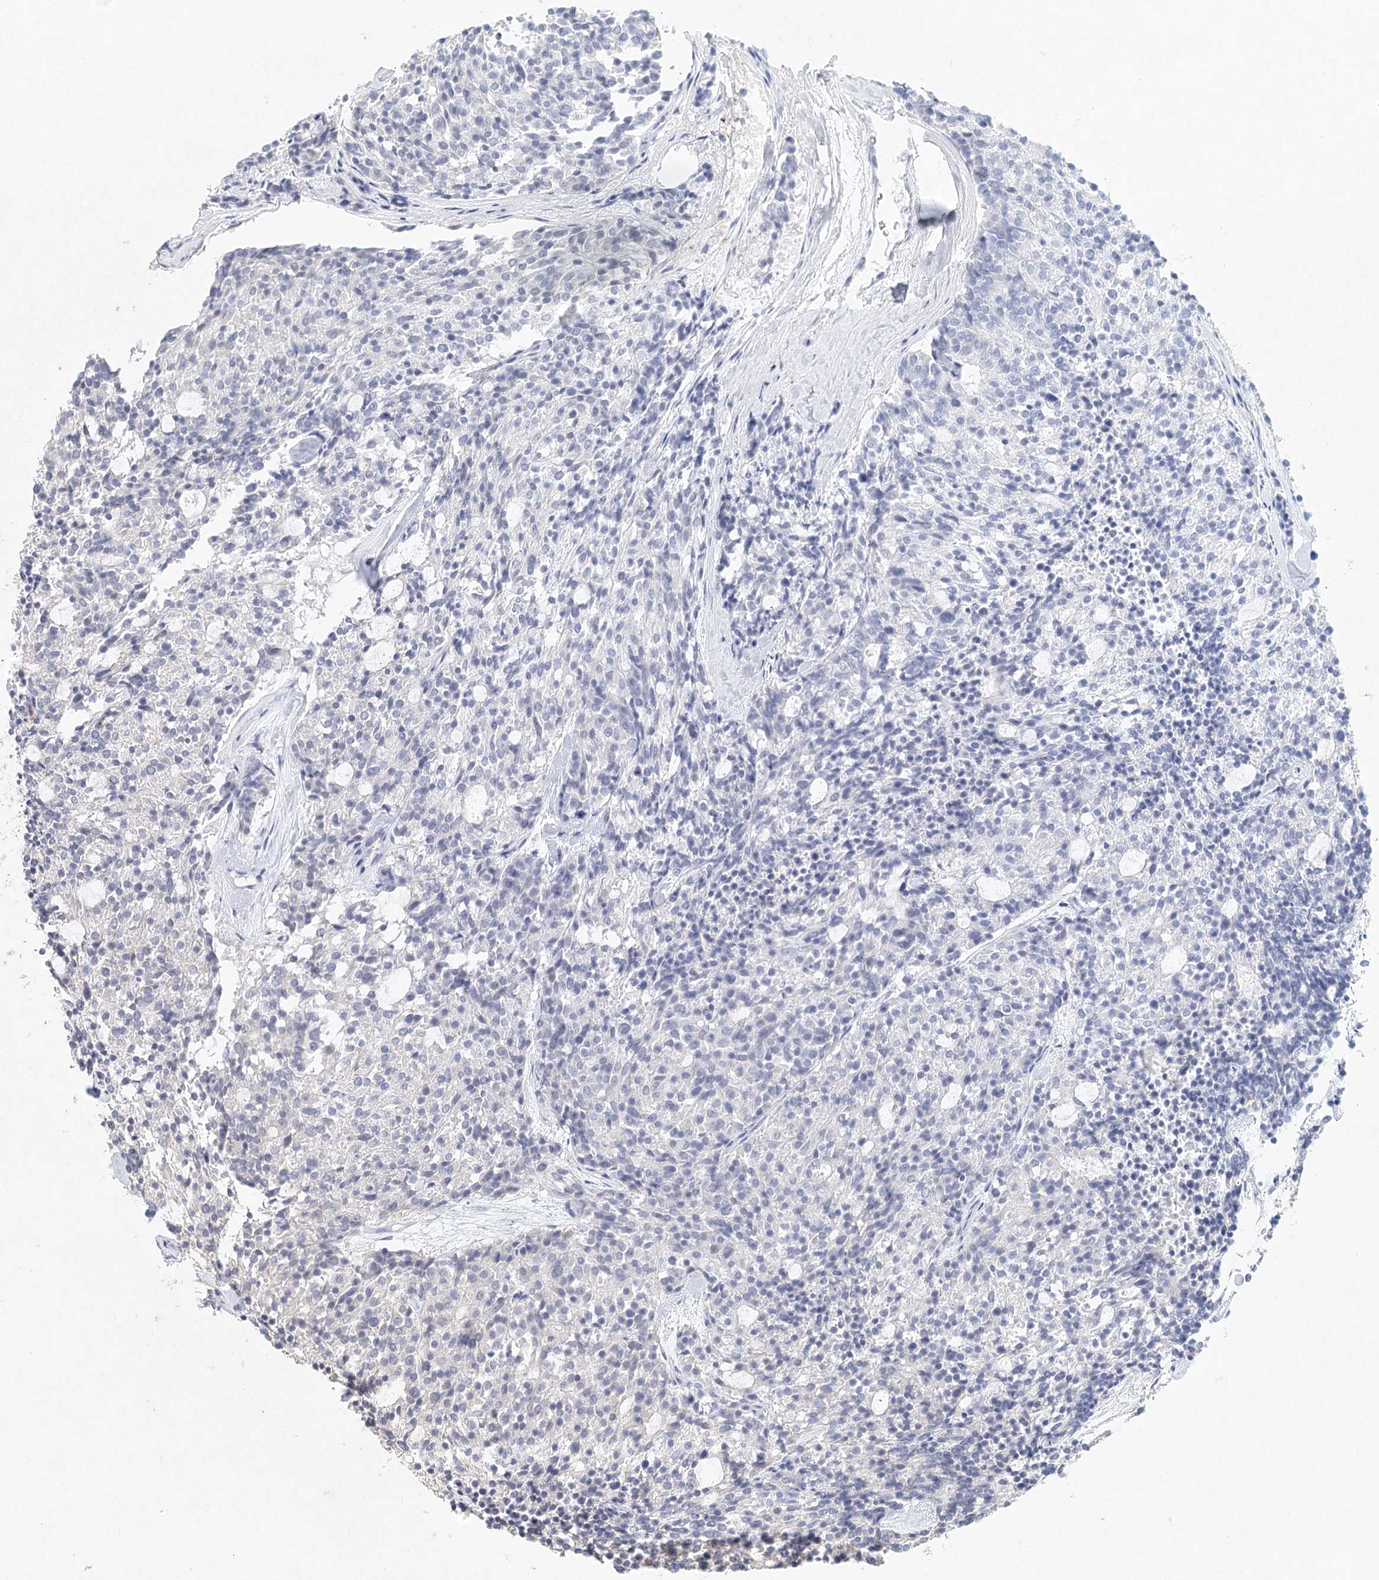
{"staining": {"intensity": "negative", "quantity": "none", "location": "none"}, "tissue": "carcinoid", "cell_type": "Tumor cells", "image_type": "cancer", "snomed": [{"axis": "morphology", "description": "Carcinoid, malignant, NOS"}, {"axis": "topography", "description": "Pancreas"}], "caption": "IHC image of neoplastic tissue: carcinoid stained with DAB shows no significant protein staining in tumor cells.", "gene": "ARSI", "patient": {"sex": "female", "age": 54}}